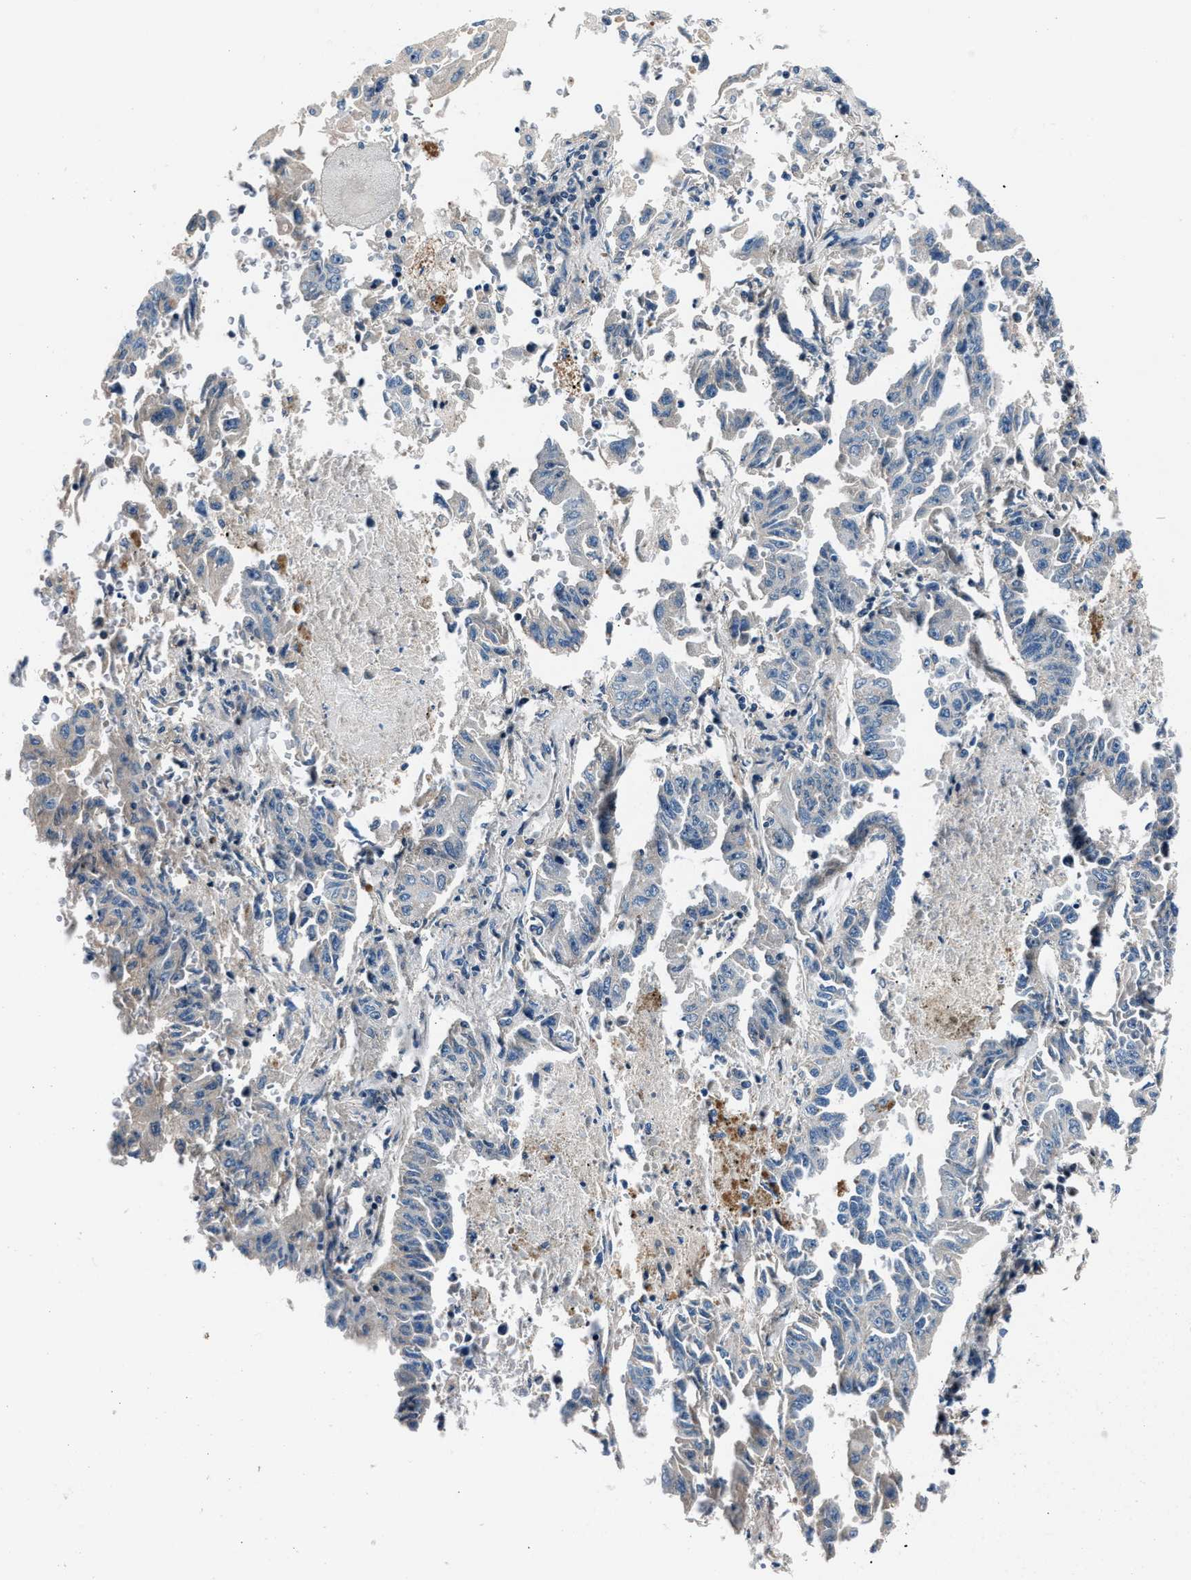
{"staining": {"intensity": "weak", "quantity": "<25%", "location": "cytoplasmic/membranous"}, "tissue": "lung cancer", "cell_type": "Tumor cells", "image_type": "cancer", "snomed": [{"axis": "morphology", "description": "Adenocarcinoma, NOS"}, {"axis": "topography", "description": "Lung"}], "caption": "Immunohistochemical staining of human adenocarcinoma (lung) displays no significant expression in tumor cells.", "gene": "DENND6B", "patient": {"sex": "female", "age": 51}}